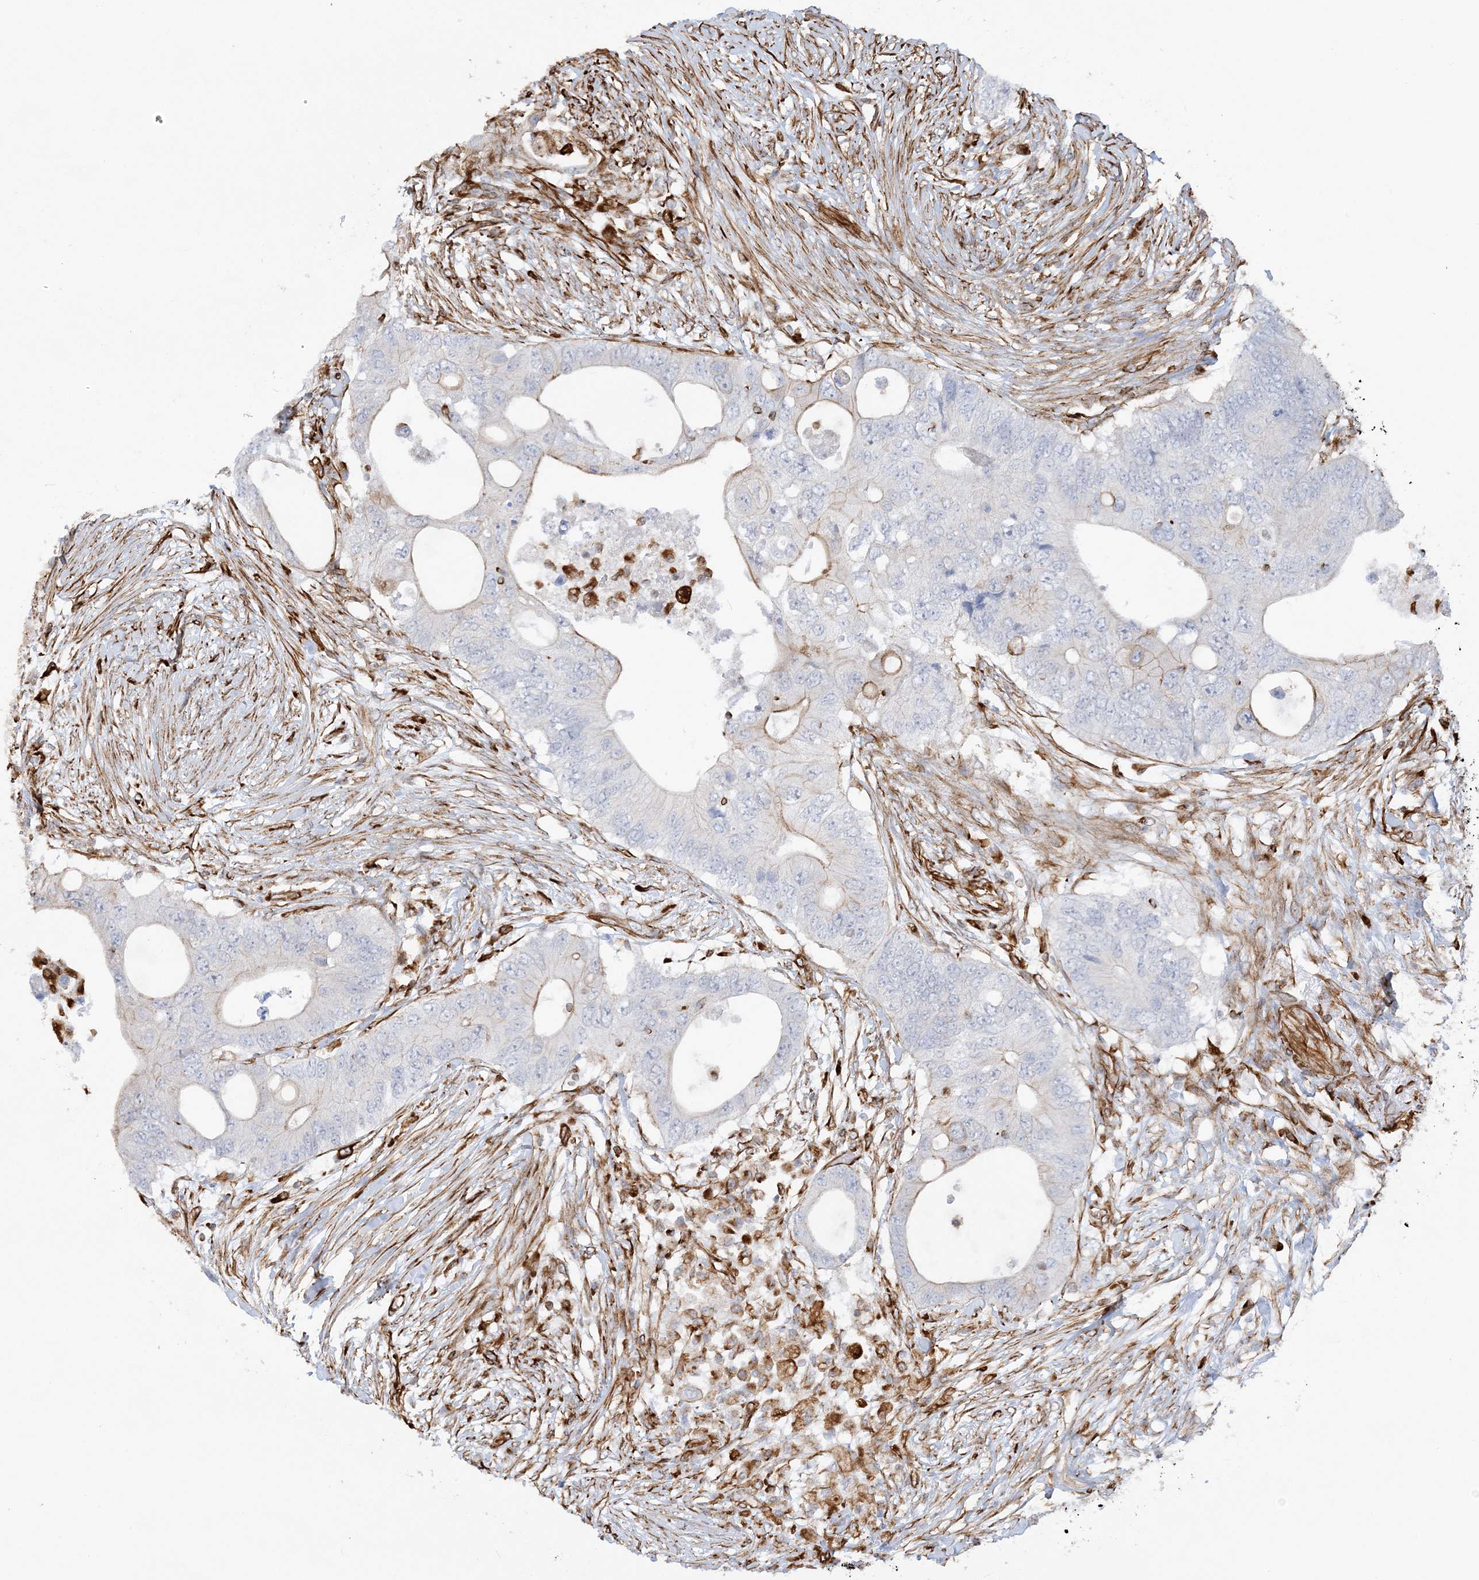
{"staining": {"intensity": "negative", "quantity": "none", "location": "none"}, "tissue": "colorectal cancer", "cell_type": "Tumor cells", "image_type": "cancer", "snomed": [{"axis": "morphology", "description": "Adenocarcinoma, NOS"}, {"axis": "topography", "description": "Colon"}], "caption": "This is a histopathology image of immunohistochemistry staining of colorectal cancer, which shows no staining in tumor cells. (Immunohistochemistry (ihc), brightfield microscopy, high magnification).", "gene": "SCLT1", "patient": {"sex": "male", "age": 71}}